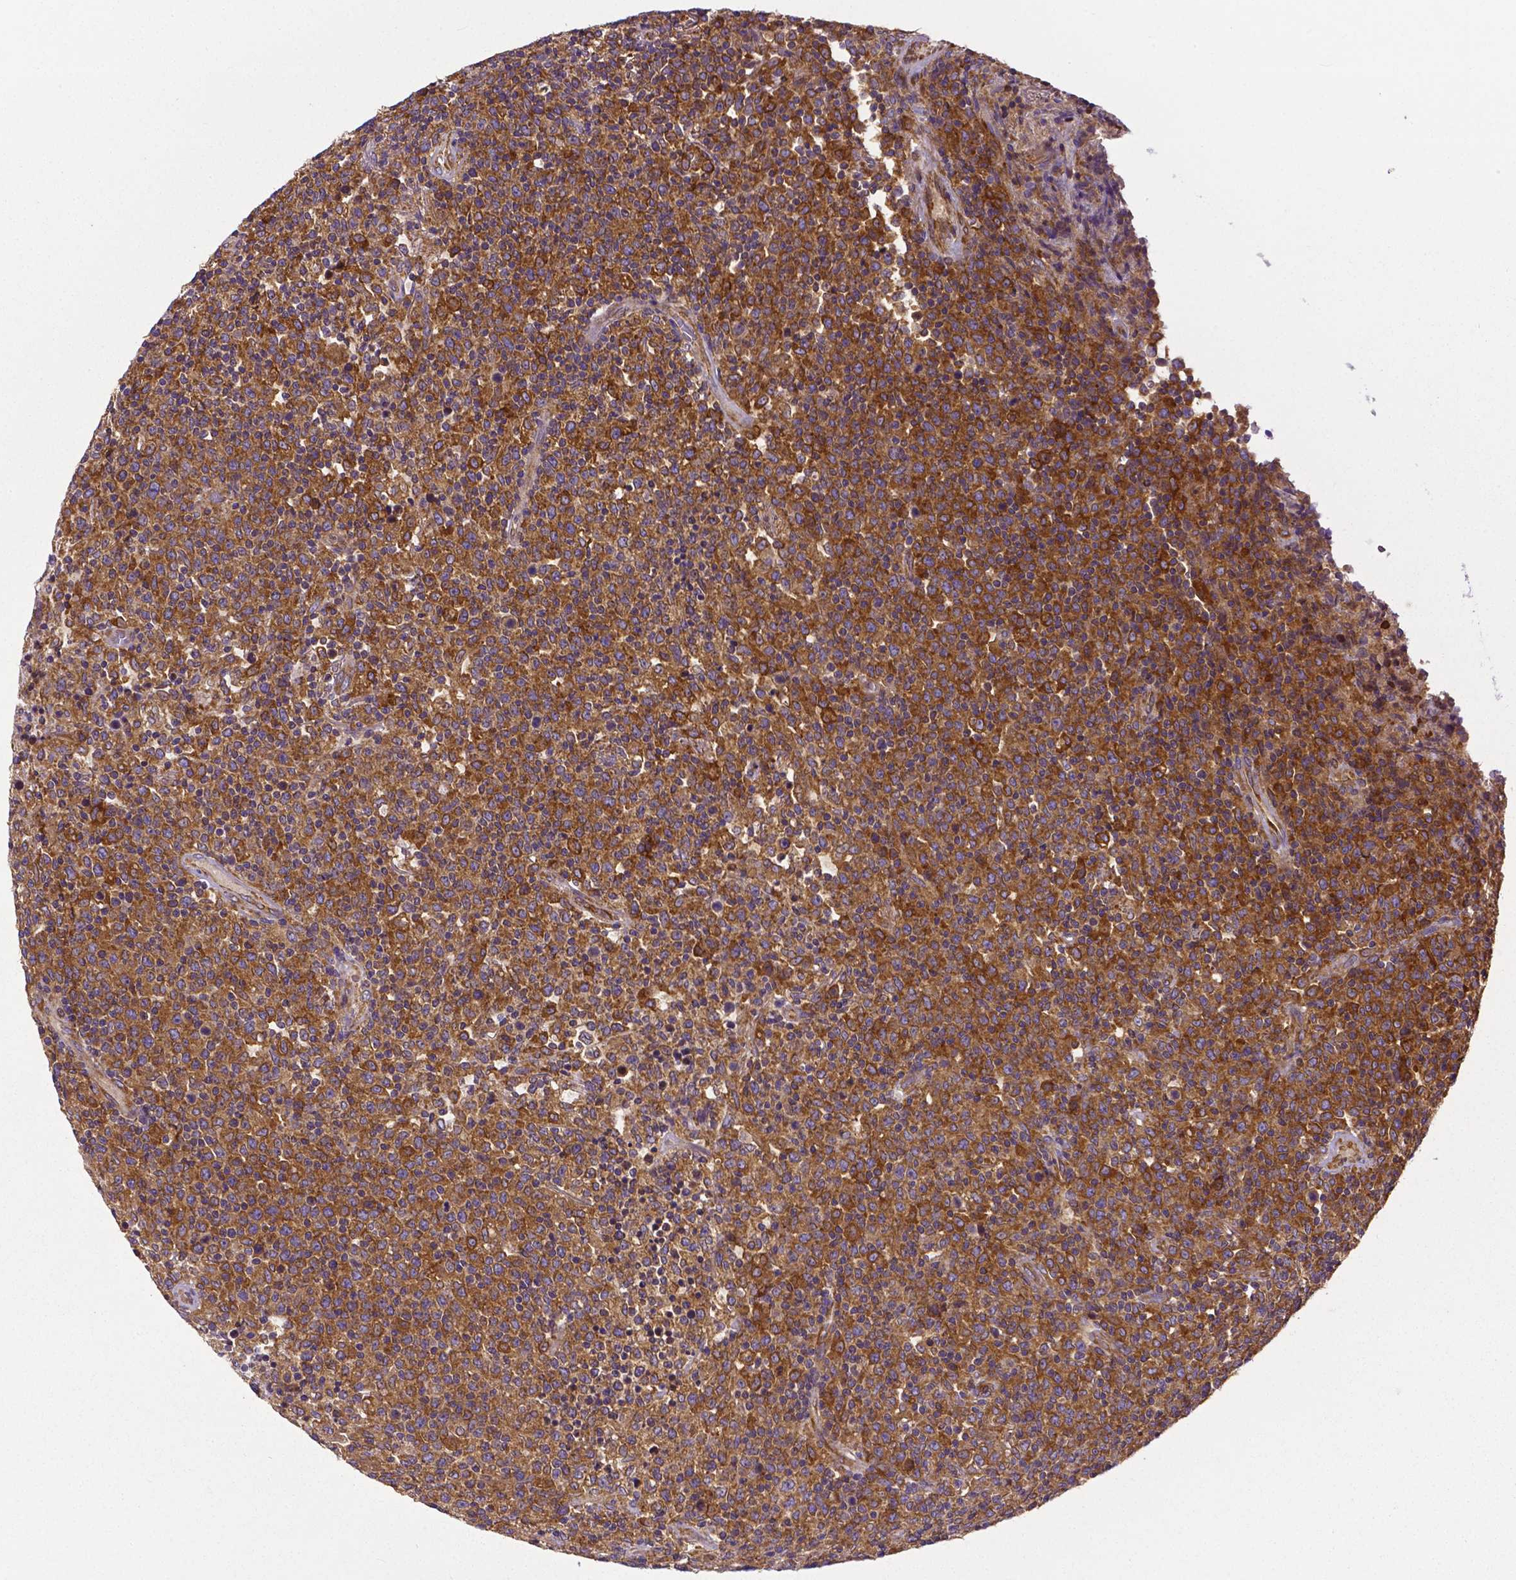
{"staining": {"intensity": "moderate", "quantity": ">75%", "location": "cytoplasmic/membranous"}, "tissue": "lymphoma", "cell_type": "Tumor cells", "image_type": "cancer", "snomed": [{"axis": "morphology", "description": "Malignant lymphoma, non-Hodgkin's type, High grade"}, {"axis": "topography", "description": "Lung"}], "caption": "The micrograph reveals immunohistochemical staining of high-grade malignant lymphoma, non-Hodgkin's type. There is moderate cytoplasmic/membranous expression is seen in about >75% of tumor cells.", "gene": "DICER1", "patient": {"sex": "male", "age": 79}}